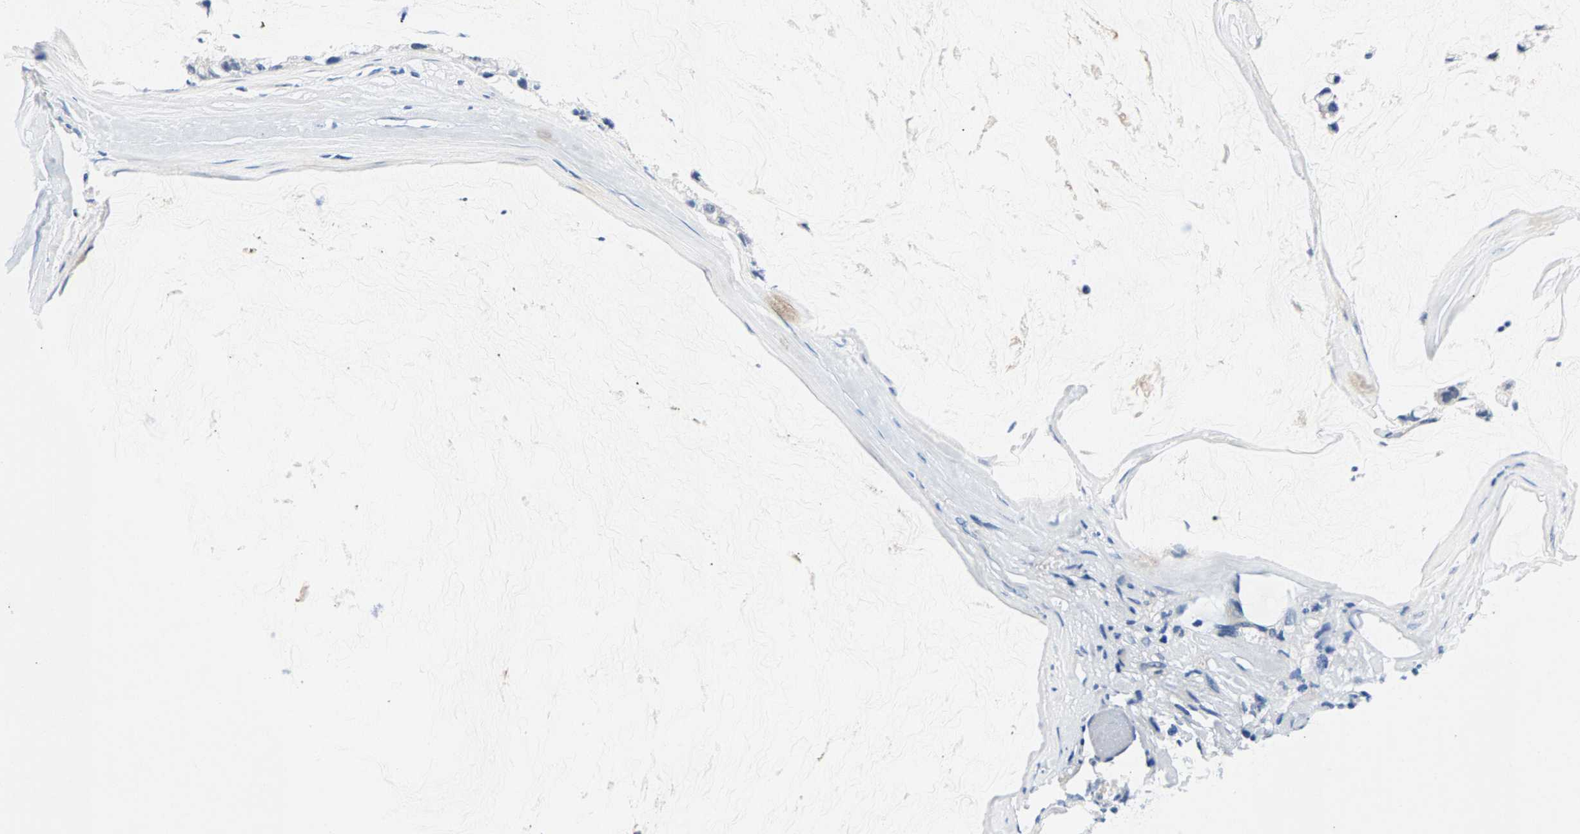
{"staining": {"intensity": "negative", "quantity": "none", "location": "none"}, "tissue": "ovarian cancer", "cell_type": "Tumor cells", "image_type": "cancer", "snomed": [{"axis": "morphology", "description": "Cystadenocarcinoma, mucinous, NOS"}, {"axis": "topography", "description": "Ovary"}], "caption": "An image of ovarian mucinous cystadenocarcinoma stained for a protein reveals no brown staining in tumor cells. (IHC, brightfield microscopy, high magnification).", "gene": "P2RY4", "patient": {"sex": "female", "age": 39}}